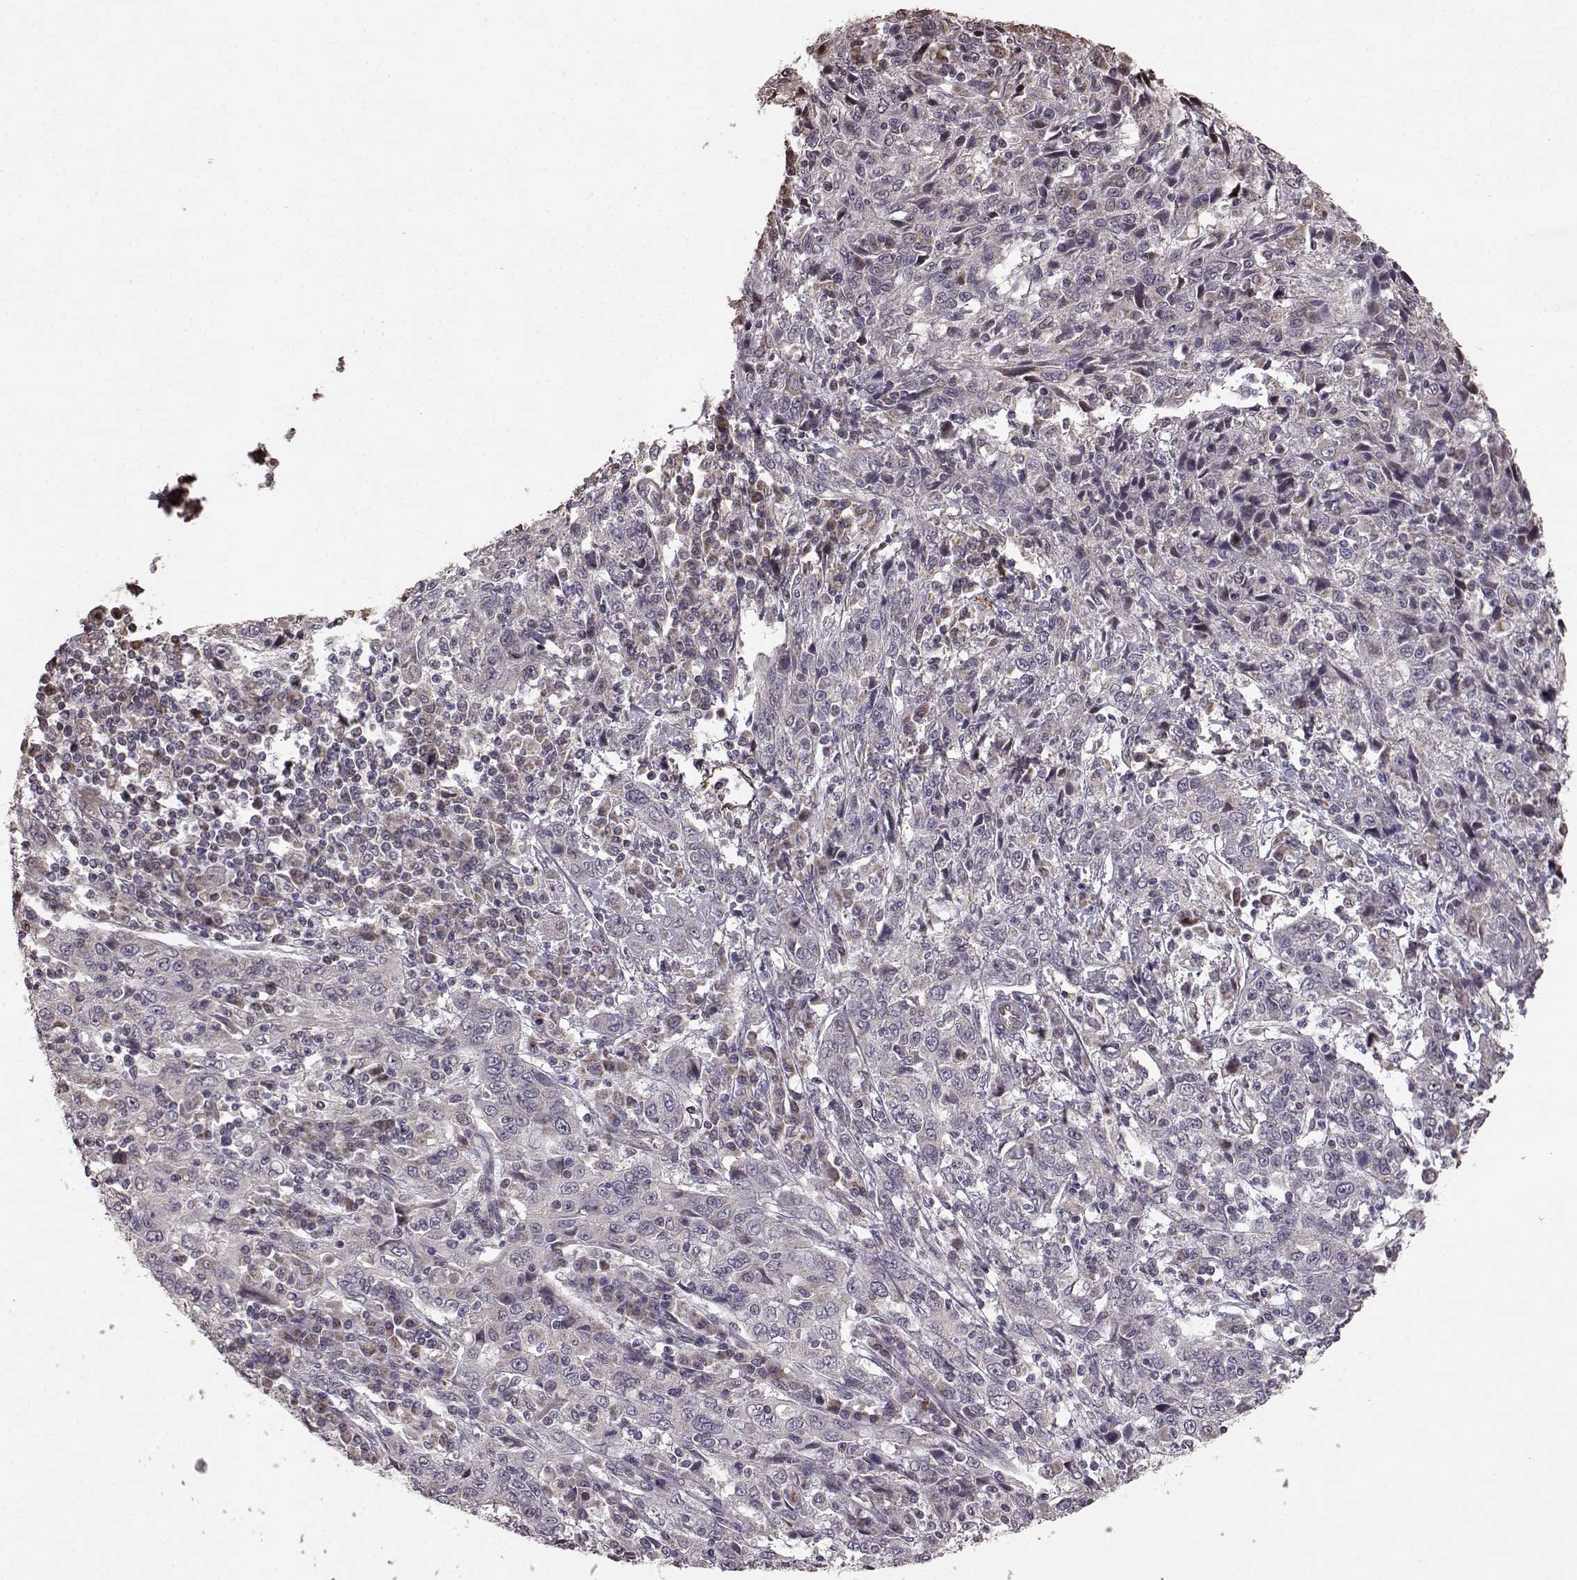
{"staining": {"intensity": "negative", "quantity": "none", "location": "none"}, "tissue": "cervical cancer", "cell_type": "Tumor cells", "image_type": "cancer", "snomed": [{"axis": "morphology", "description": "Squamous cell carcinoma, NOS"}, {"axis": "topography", "description": "Cervix"}], "caption": "This is a micrograph of immunohistochemistry (IHC) staining of cervical cancer (squamous cell carcinoma), which shows no expression in tumor cells.", "gene": "BACH2", "patient": {"sex": "female", "age": 46}}